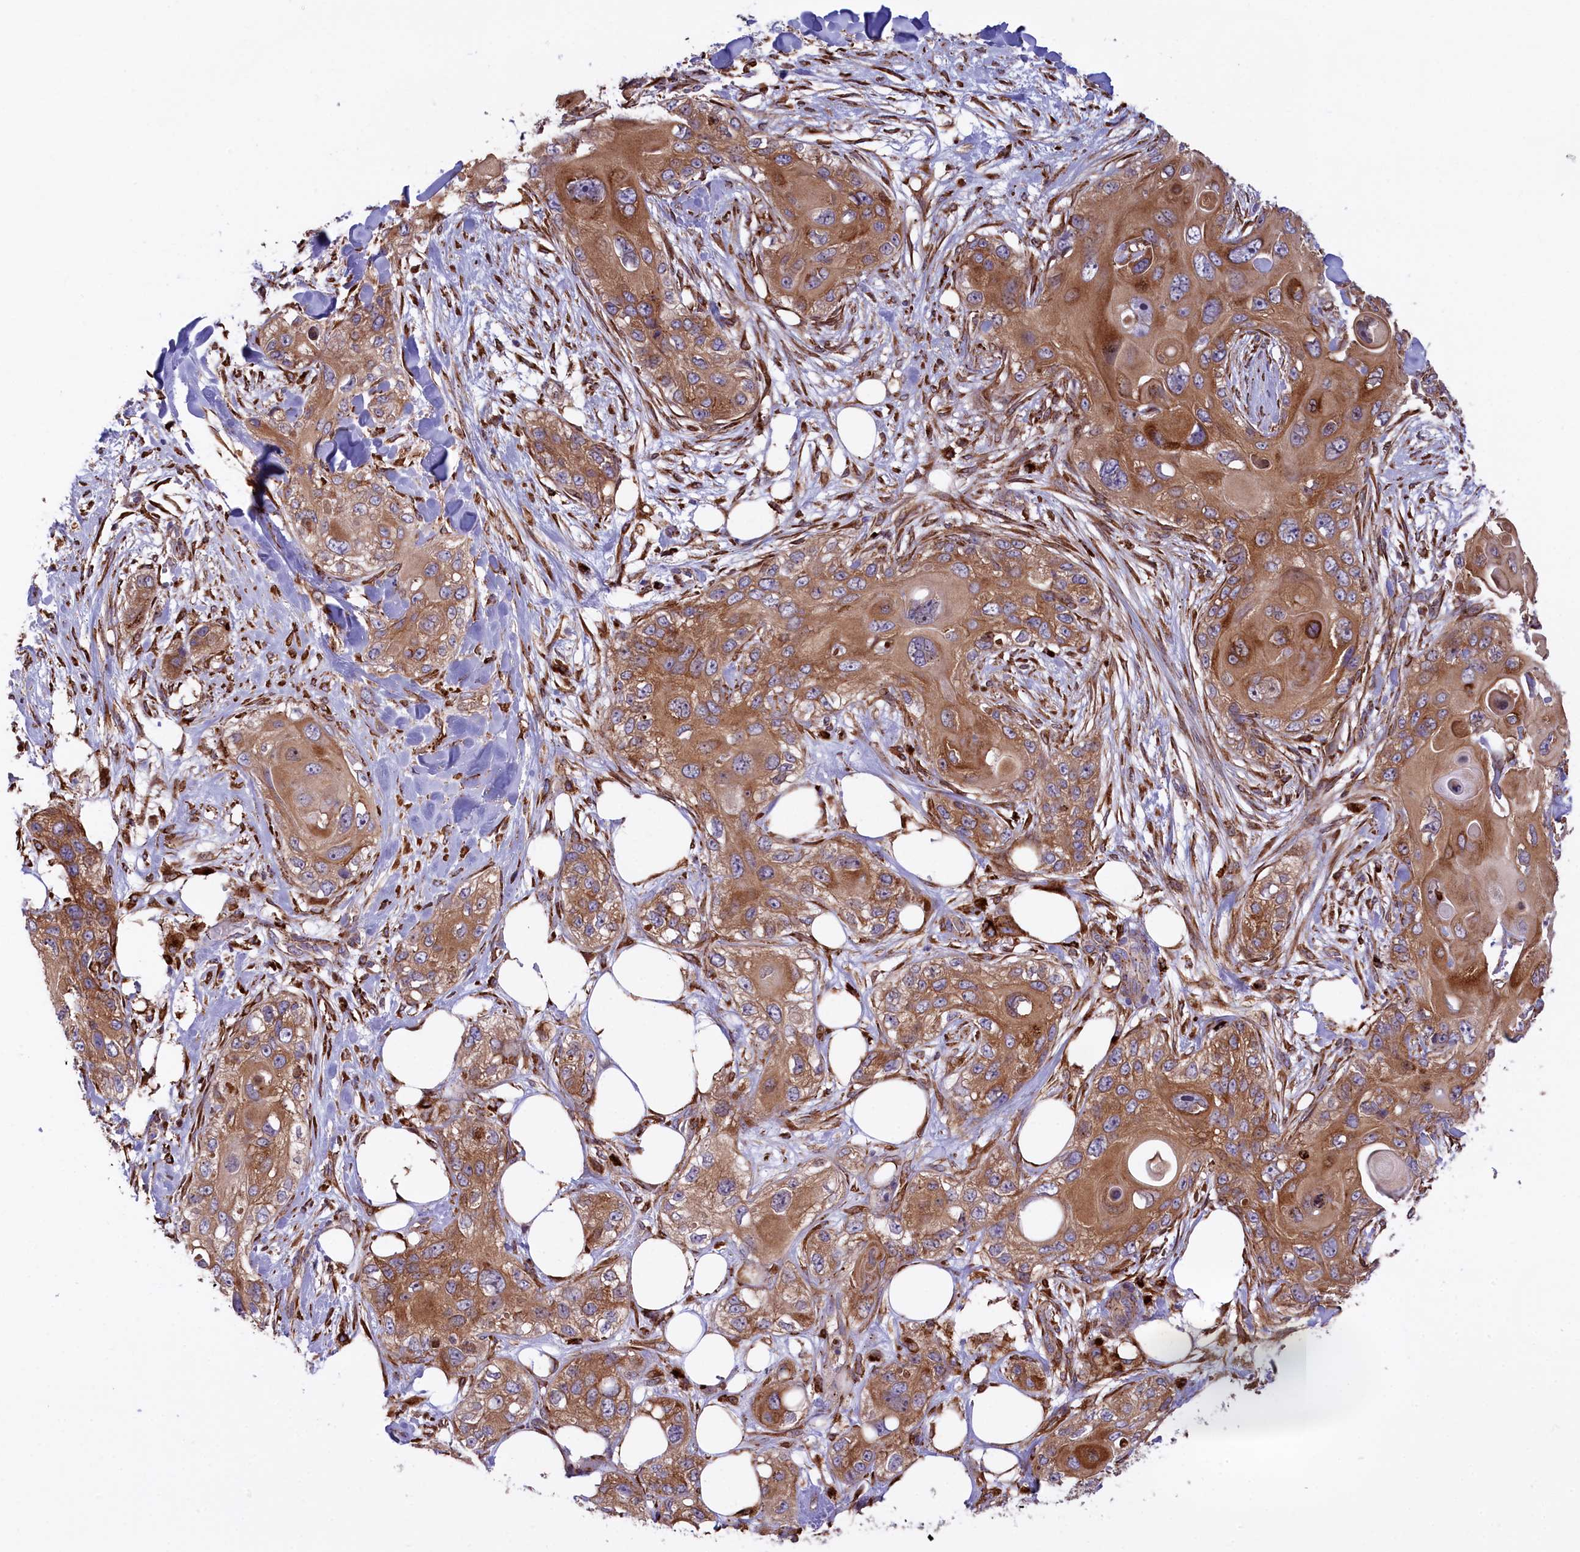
{"staining": {"intensity": "moderate", "quantity": "25%-75%", "location": "cytoplasmic/membranous"}, "tissue": "skin cancer", "cell_type": "Tumor cells", "image_type": "cancer", "snomed": [{"axis": "morphology", "description": "Normal tissue, NOS"}, {"axis": "morphology", "description": "Squamous cell carcinoma, NOS"}, {"axis": "topography", "description": "Skin"}], "caption": "IHC of skin cancer shows medium levels of moderate cytoplasmic/membranous staining in about 25%-75% of tumor cells.", "gene": "MAN2B1", "patient": {"sex": "male", "age": 72}}